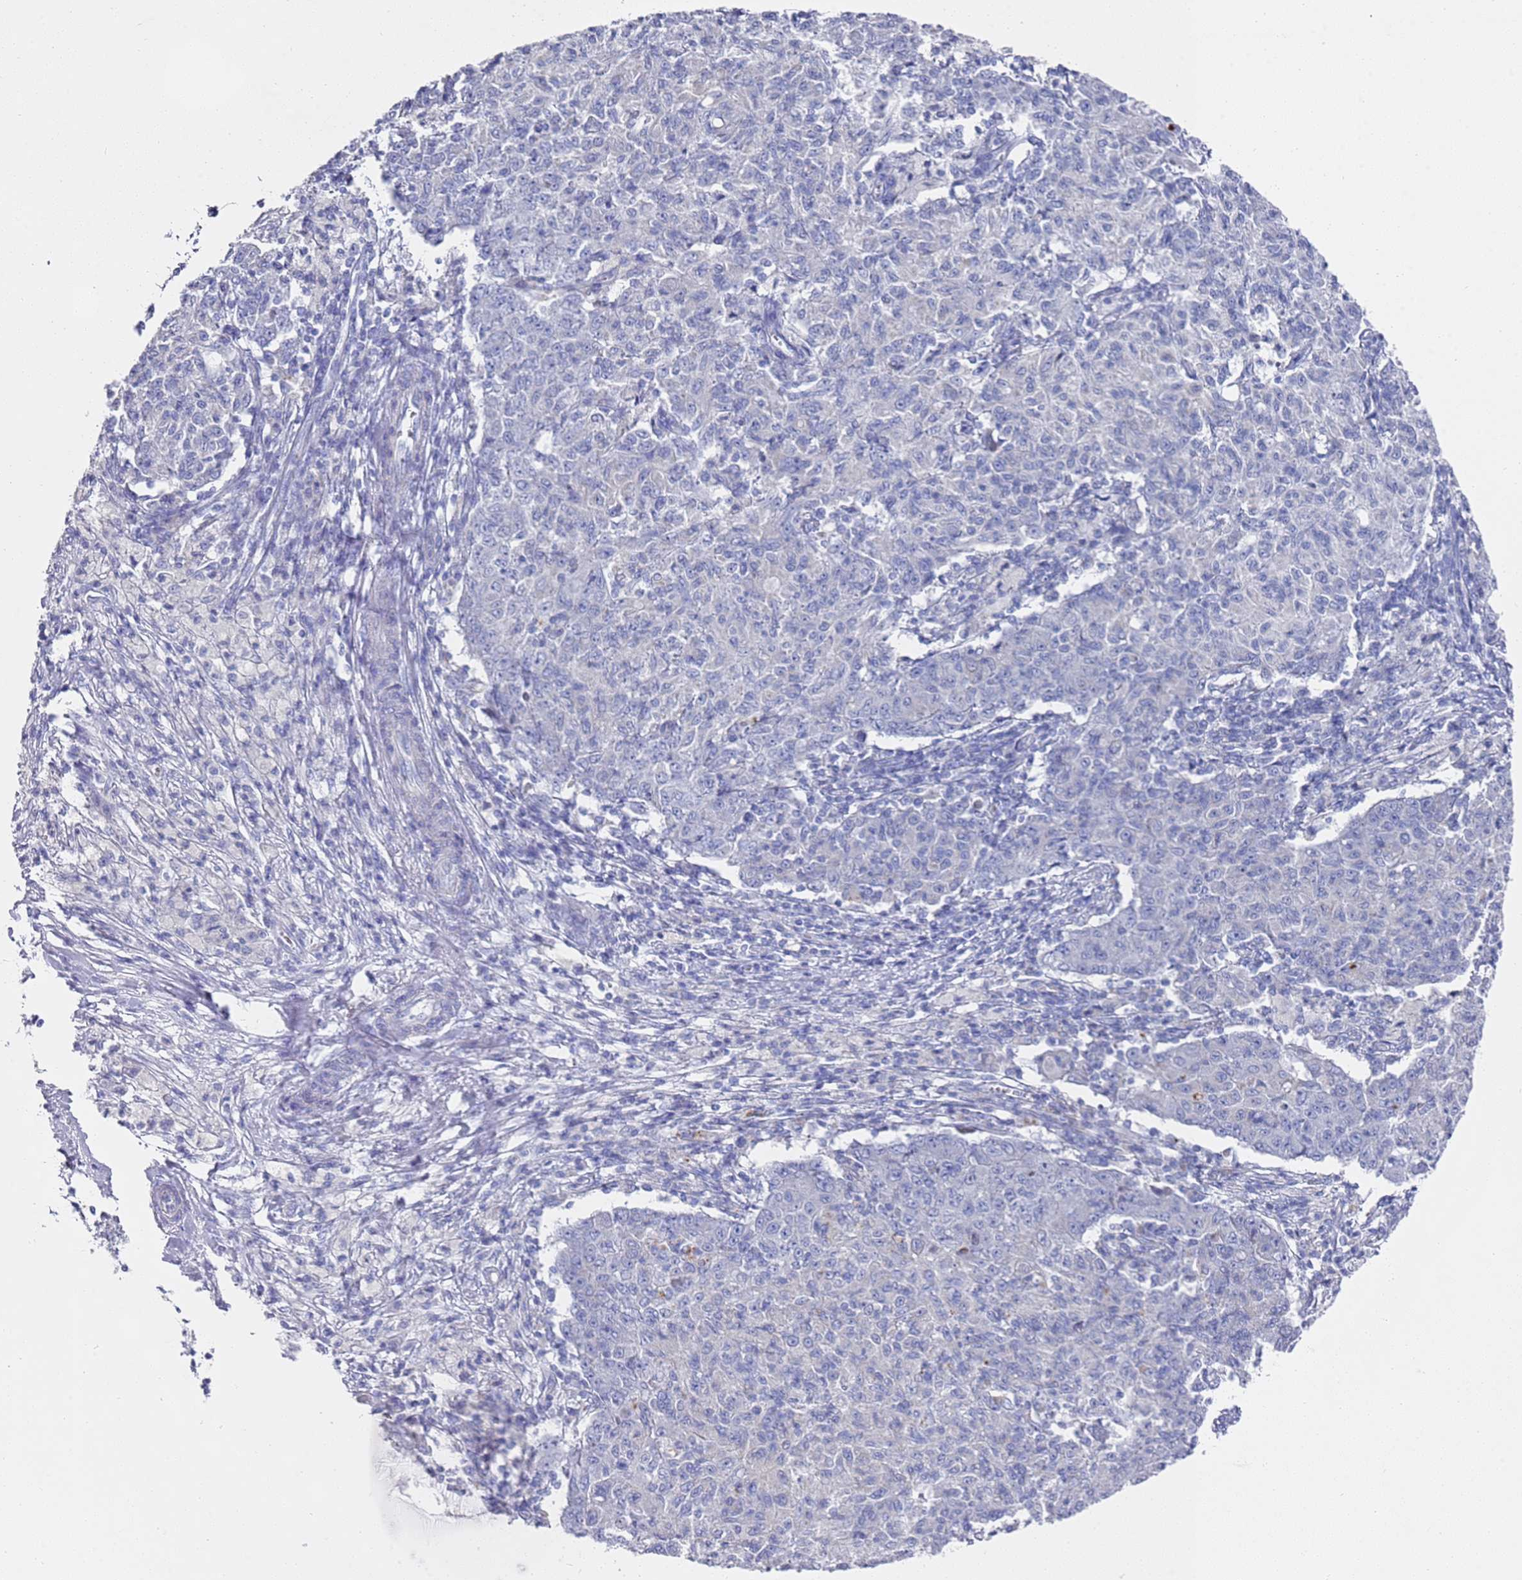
{"staining": {"intensity": "negative", "quantity": "none", "location": "none"}, "tissue": "ovarian cancer", "cell_type": "Tumor cells", "image_type": "cancer", "snomed": [{"axis": "morphology", "description": "Carcinoma, endometroid"}, {"axis": "topography", "description": "Ovary"}], "caption": "Tumor cells show no significant staining in endometroid carcinoma (ovarian).", "gene": "SCAPER", "patient": {"sex": "female", "age": 42}}